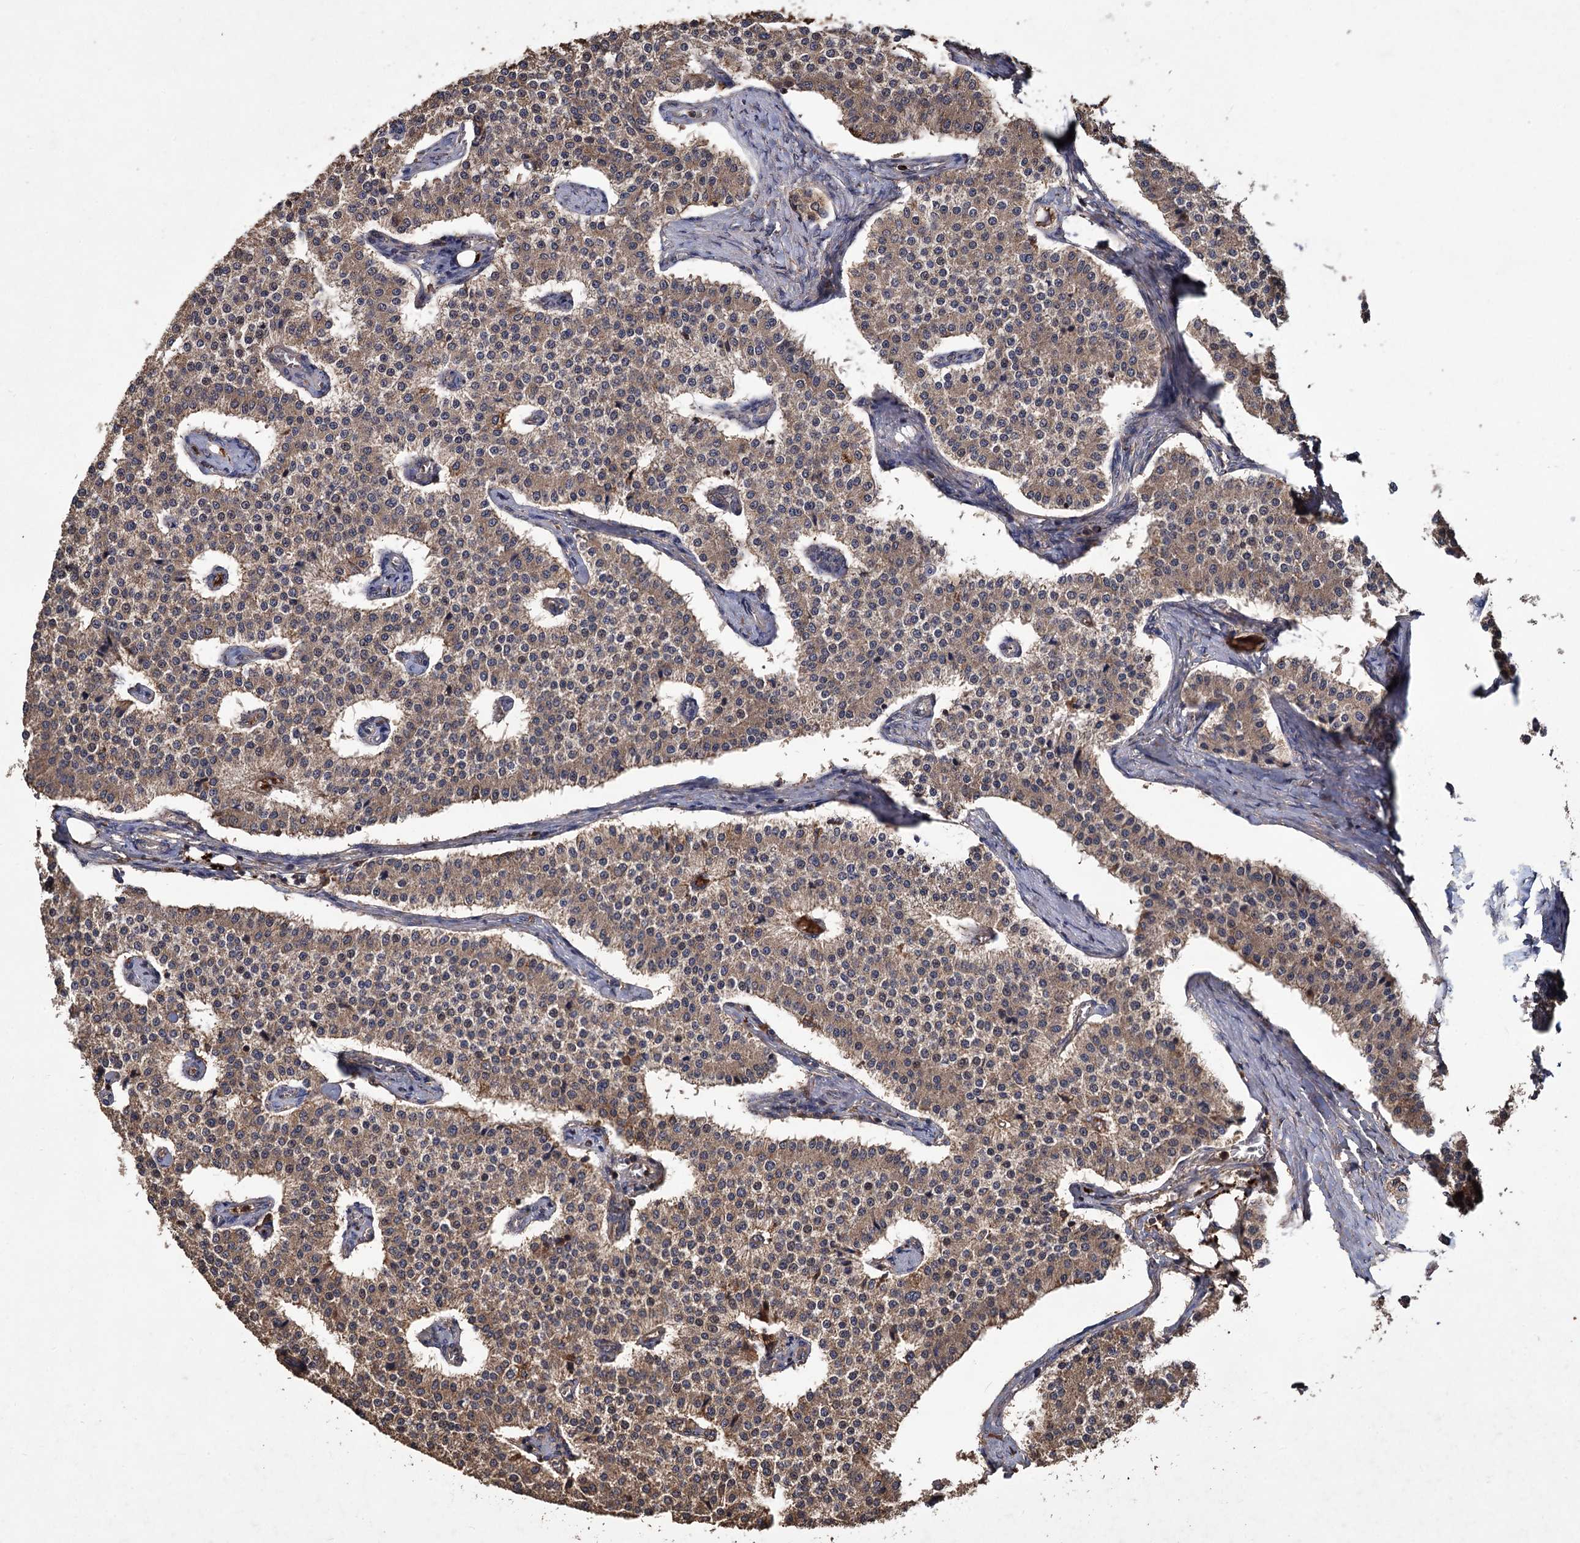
{"staining": {"intensity": "moderate", "quantity": ">75%", "location": "cytoplasmic/membranous"}, "tissue": "carcinoid", "cell_type": "Tumor cells", "image_type": "cancer", "snomed": [{"axis": "morphology", "description": "Carcinoid, malignant, NOS"}, {"axis": "topography", "description": "Colon"}], "caption": "Carcinoid (malignant) stained with immunohistochemistry displays moderate cytoplasmic/membranous expression in about >75% of tumor cells. Nuclei are stained in blue.", "gene": "GCLC", "patient": {"sex": "female", "age": 52}}